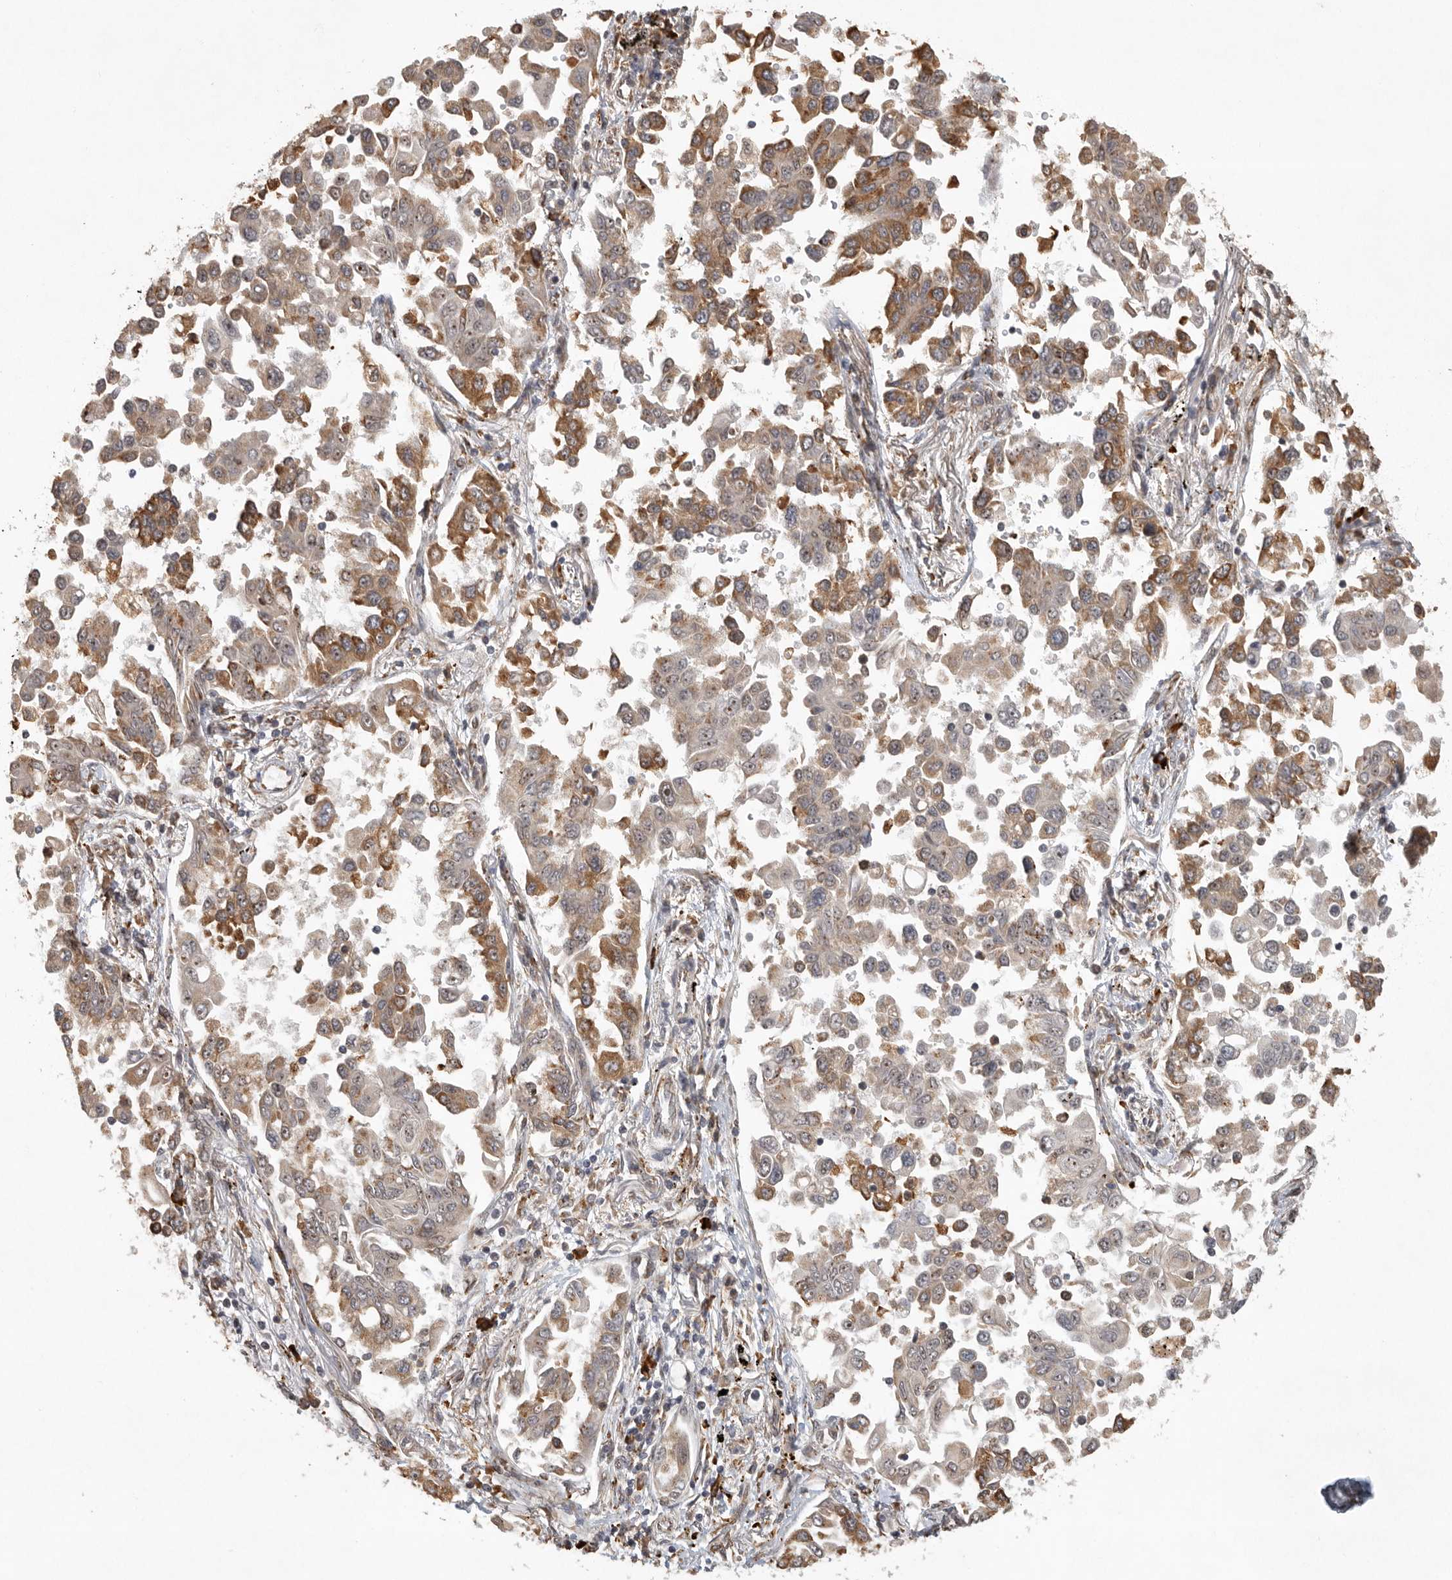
{"staining": {"intensity": "moderate", "quantity": "25%-75%", "location": "cytoplasmic/membranous,nuclear"}, "tissue": "lung cancer", "cell_type": "Tumor cells", "image_type": "cancer", "snomed": [{"axis": "morphology", "description": "Adenocarcinoma, NOS"}, {"axis": "topography", "description": "Lung"}], "caption": "This photomicrograph displays immunohistochemistry staining of human lung cancer (adenocarcinoma), with medium moderate cytoplasmic/membranous and nuclear positivity in about 25%-75% of tumor cells.", "gene": "ZNF83", "patient": {"sex": "female", "age": 67}}